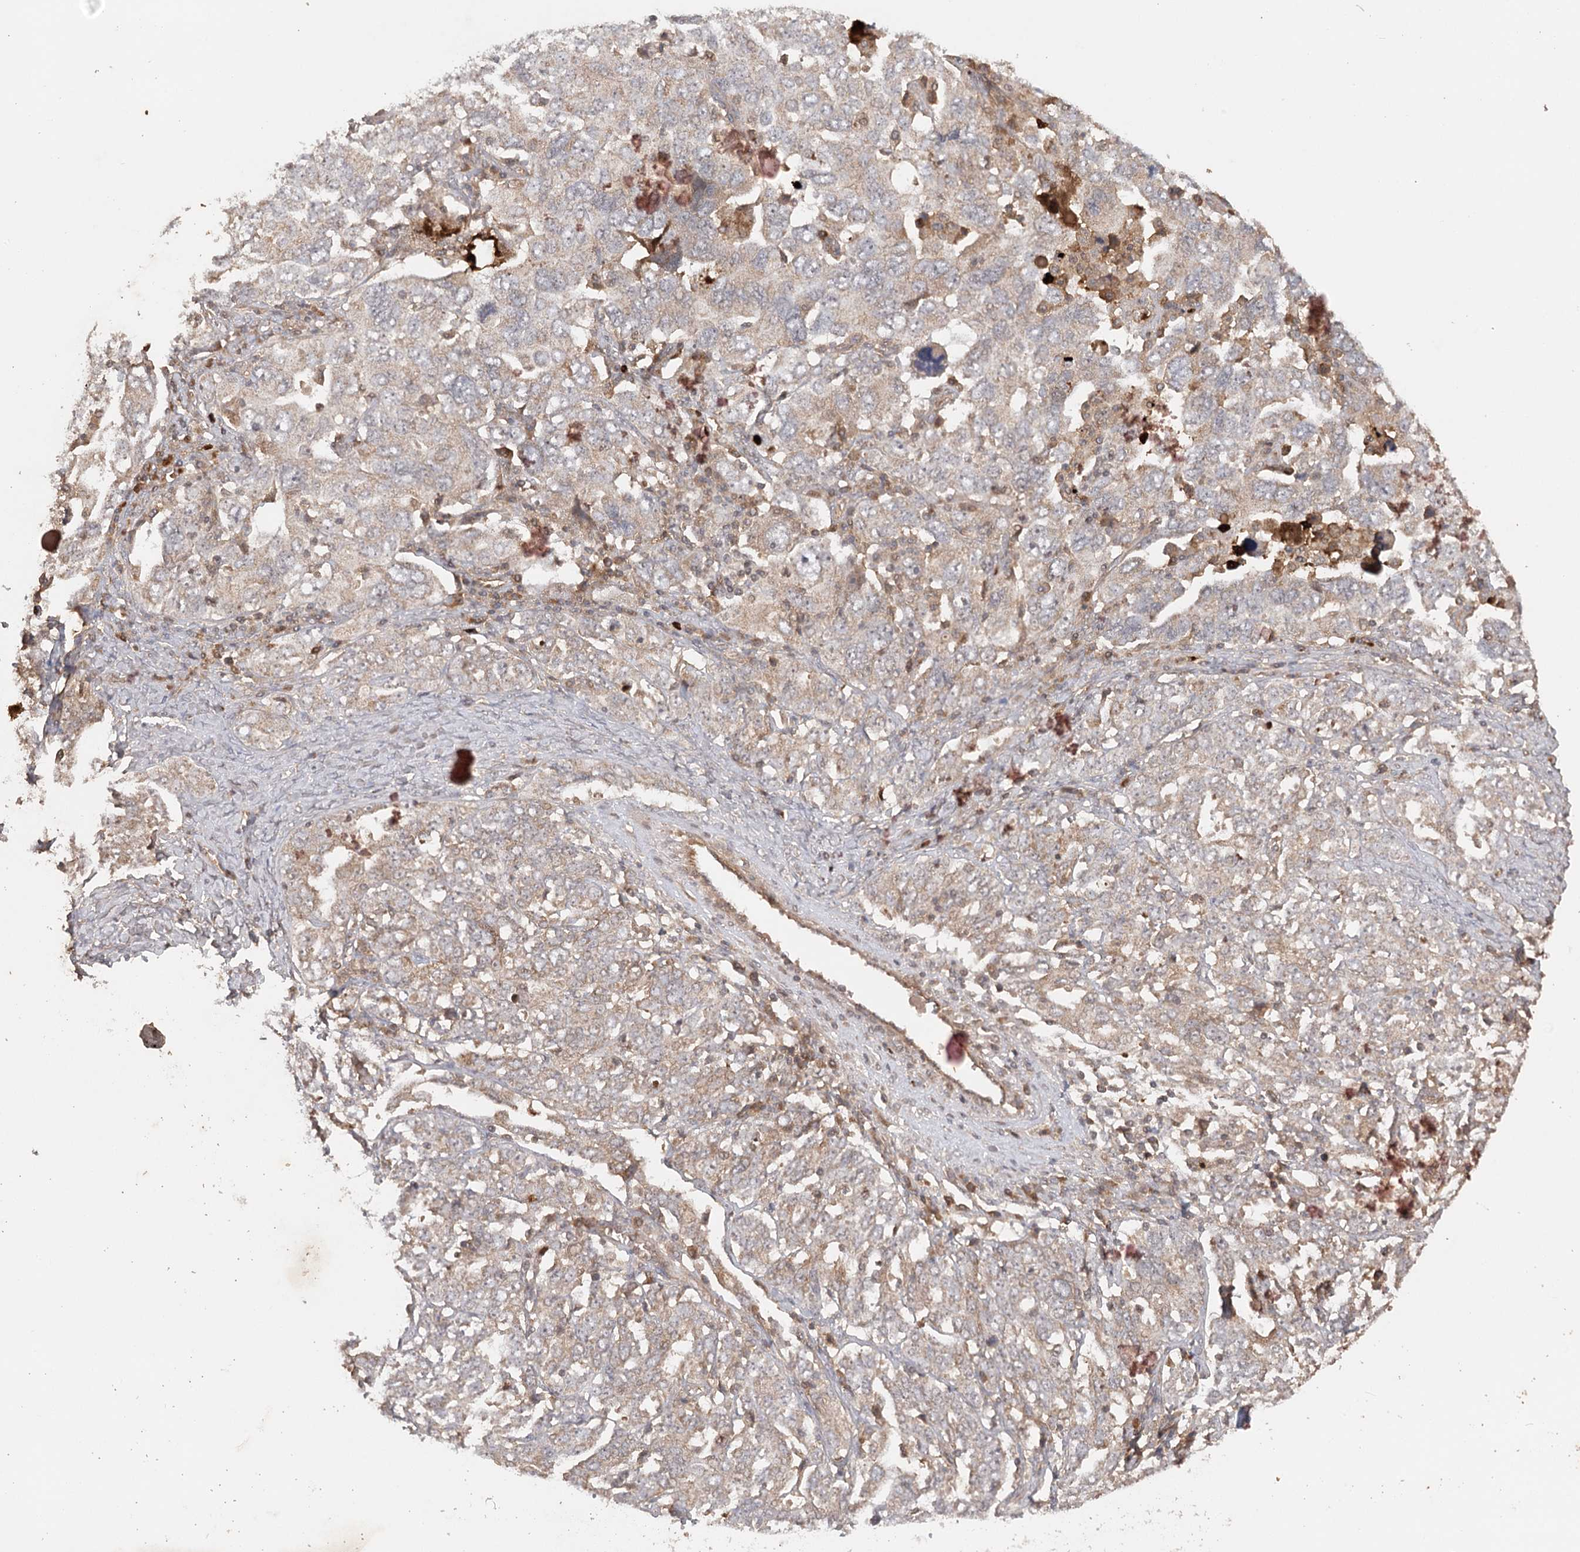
{"staining": {"intensity": "weak", "quantity": "25%-75%", "location": "cytoplasmic/membranous"}, "tissue": "ovarian cancer", "cell_type": "Tumor cells", "image_type": "cancer", "snomed": [{"axis": "morphology", "description": "Carcinoma, endometroid"}, {"axis": "topography", "description": "Ovary"}], "caption": "Protein analysis of ovarian cancer tissue demonstrates weak cytoplasmic/membranous positivity in about 25%-75% of tumor cells.", "gene": "ARL13A", "patient": {"sex": "female", "age": 62}}